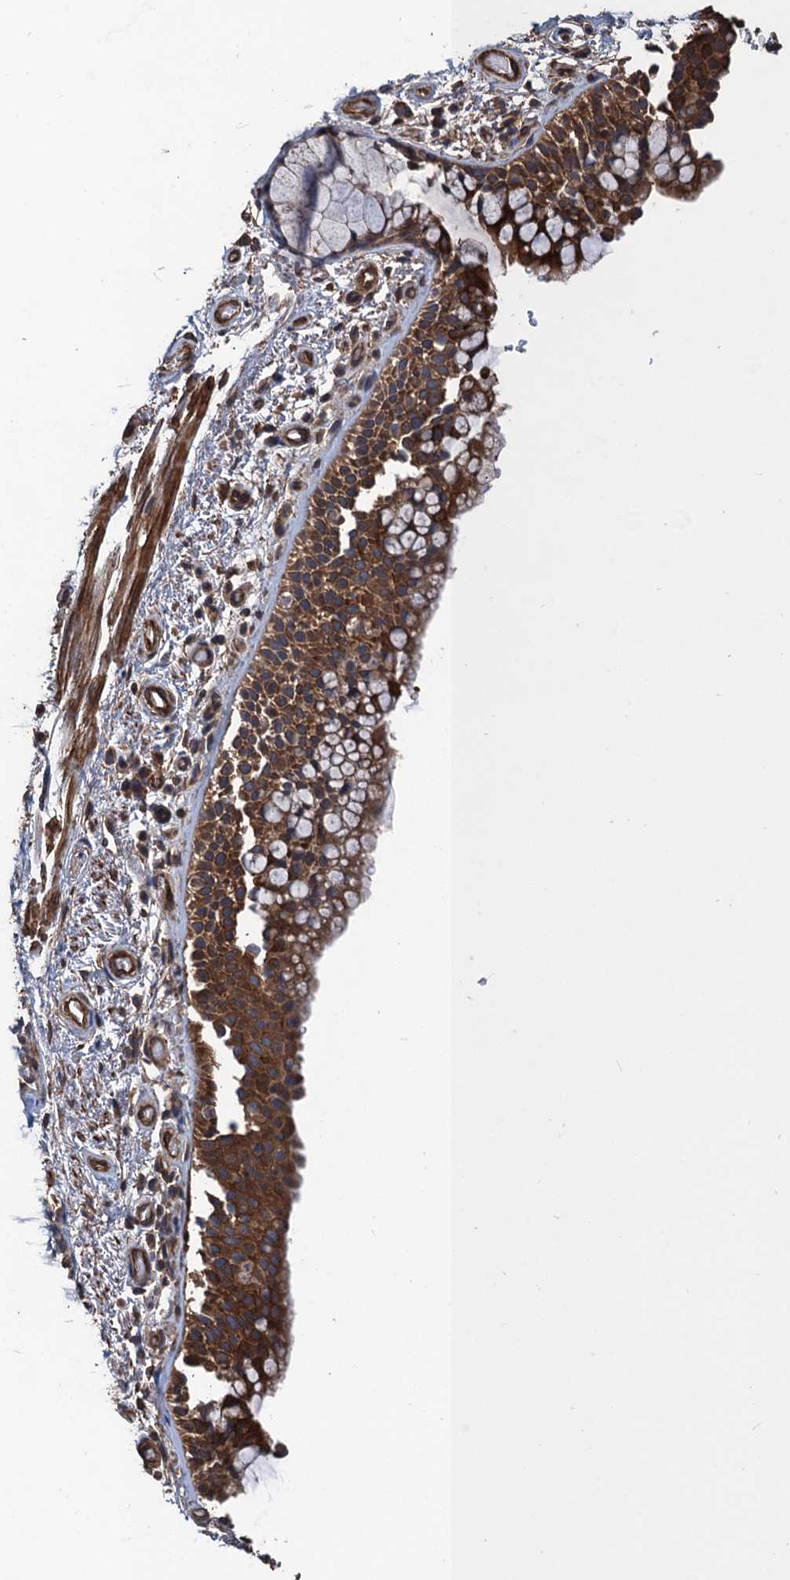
{"staining": {"intensity": "strong", "quantity": ">75%", "location": "cytoplasmic/membranous"}, "tissue": "bronchus", "cell_type": "Respiratory epithelial cells", "image_type": "normal", "snomed": [{"axis": "morphology", "description": "Normal tissue, NOS"}, {"axis": "topography", "description": "Bronchus"}], "caption": "Strong cytoplasmic/membranous staining is seen in about >75% of respiratory epithelial cells in unremarkable bronchus.", "gene": "PPP4R1", "patient": {"sex": "male", "age": 65}}